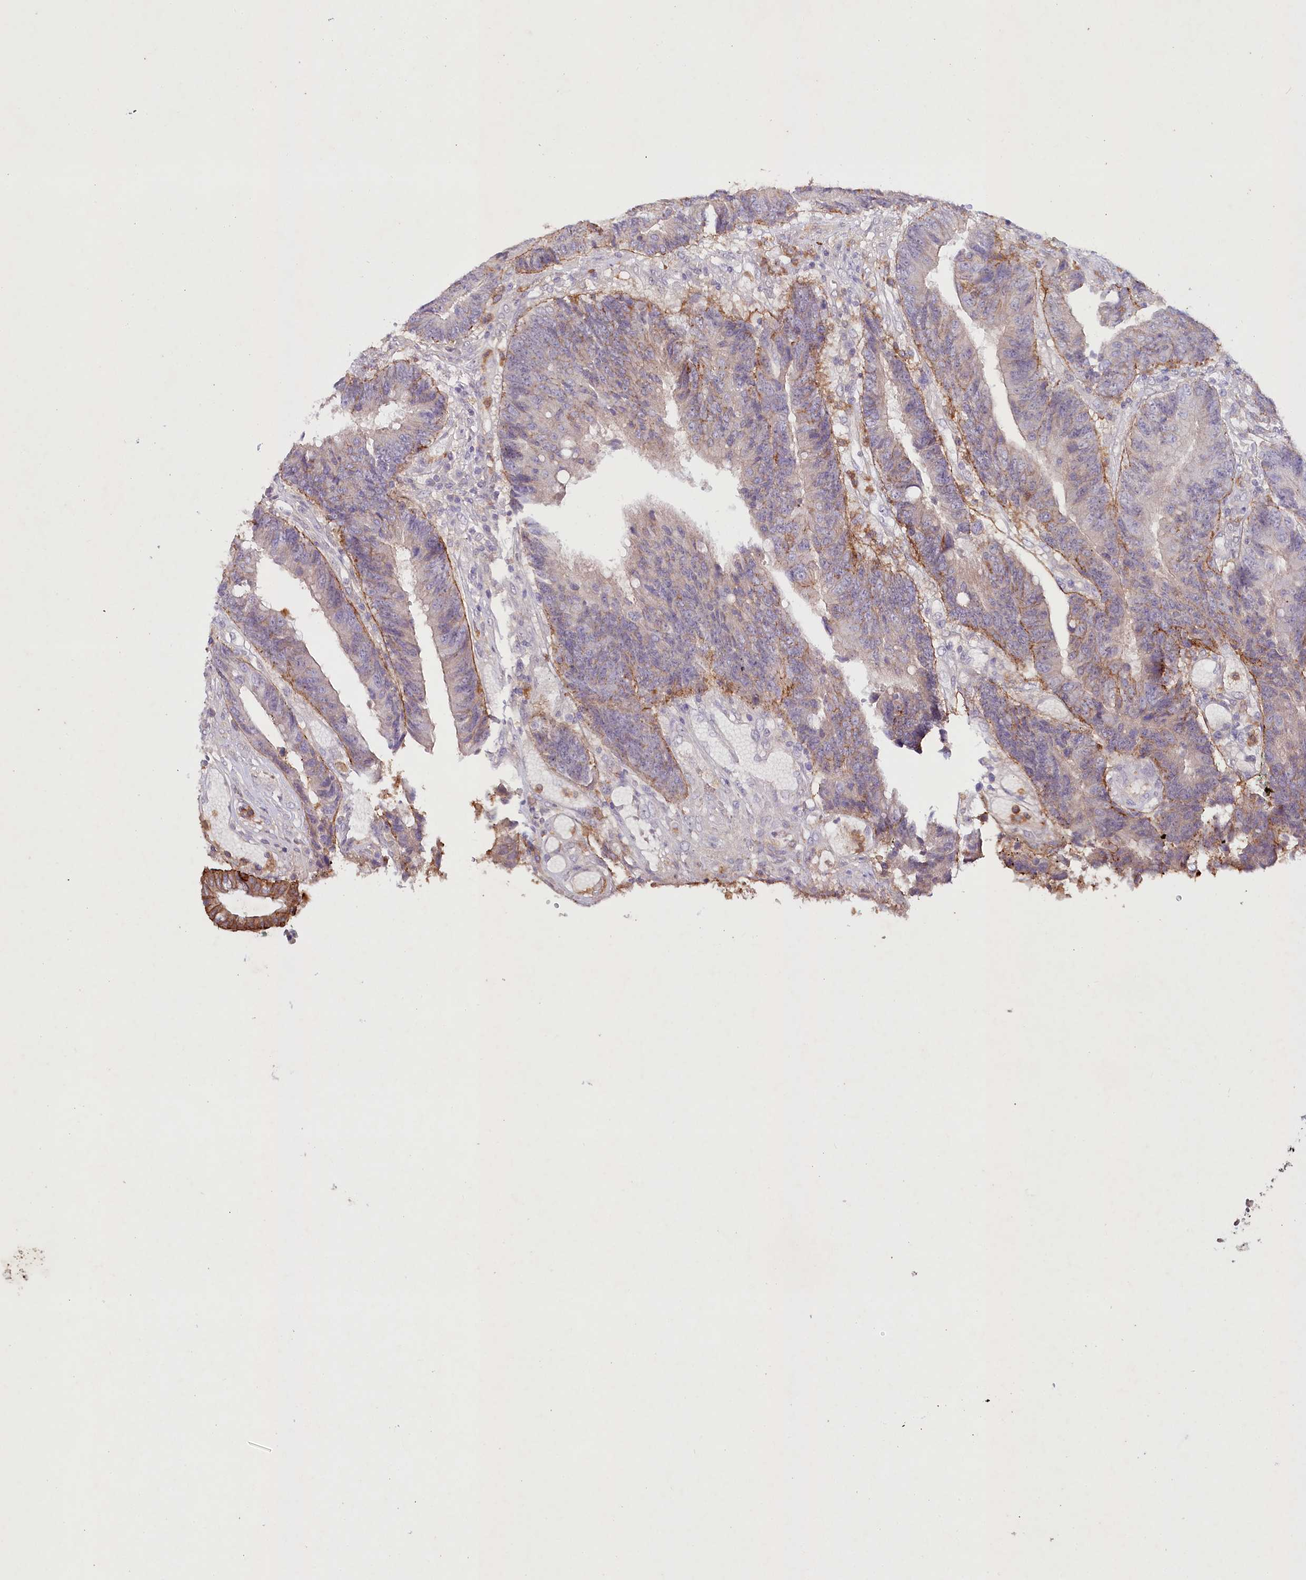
{"staining": {"intensity": "moderate", "quantity": "25%-75%", "location": "cytoplasmic/membranous"}, "tissue": "colorectal cancer", "cell_type": "Tumor cells", "image_type": "cancer", "snomed": [{"axis": "morphology", "description": "Adenocarcinoma, NOS"}, {"axis": "topography", "description": "Rectum"}], "caption": "Tumor cells exhibit moderate cytoplasmic/membranous staining in approximately 25%-75% of cells in colorectal cancer (adenocarcinoma).", "gene": "ALDH3B1", "patient": {"sex": "male", "age": 84}}